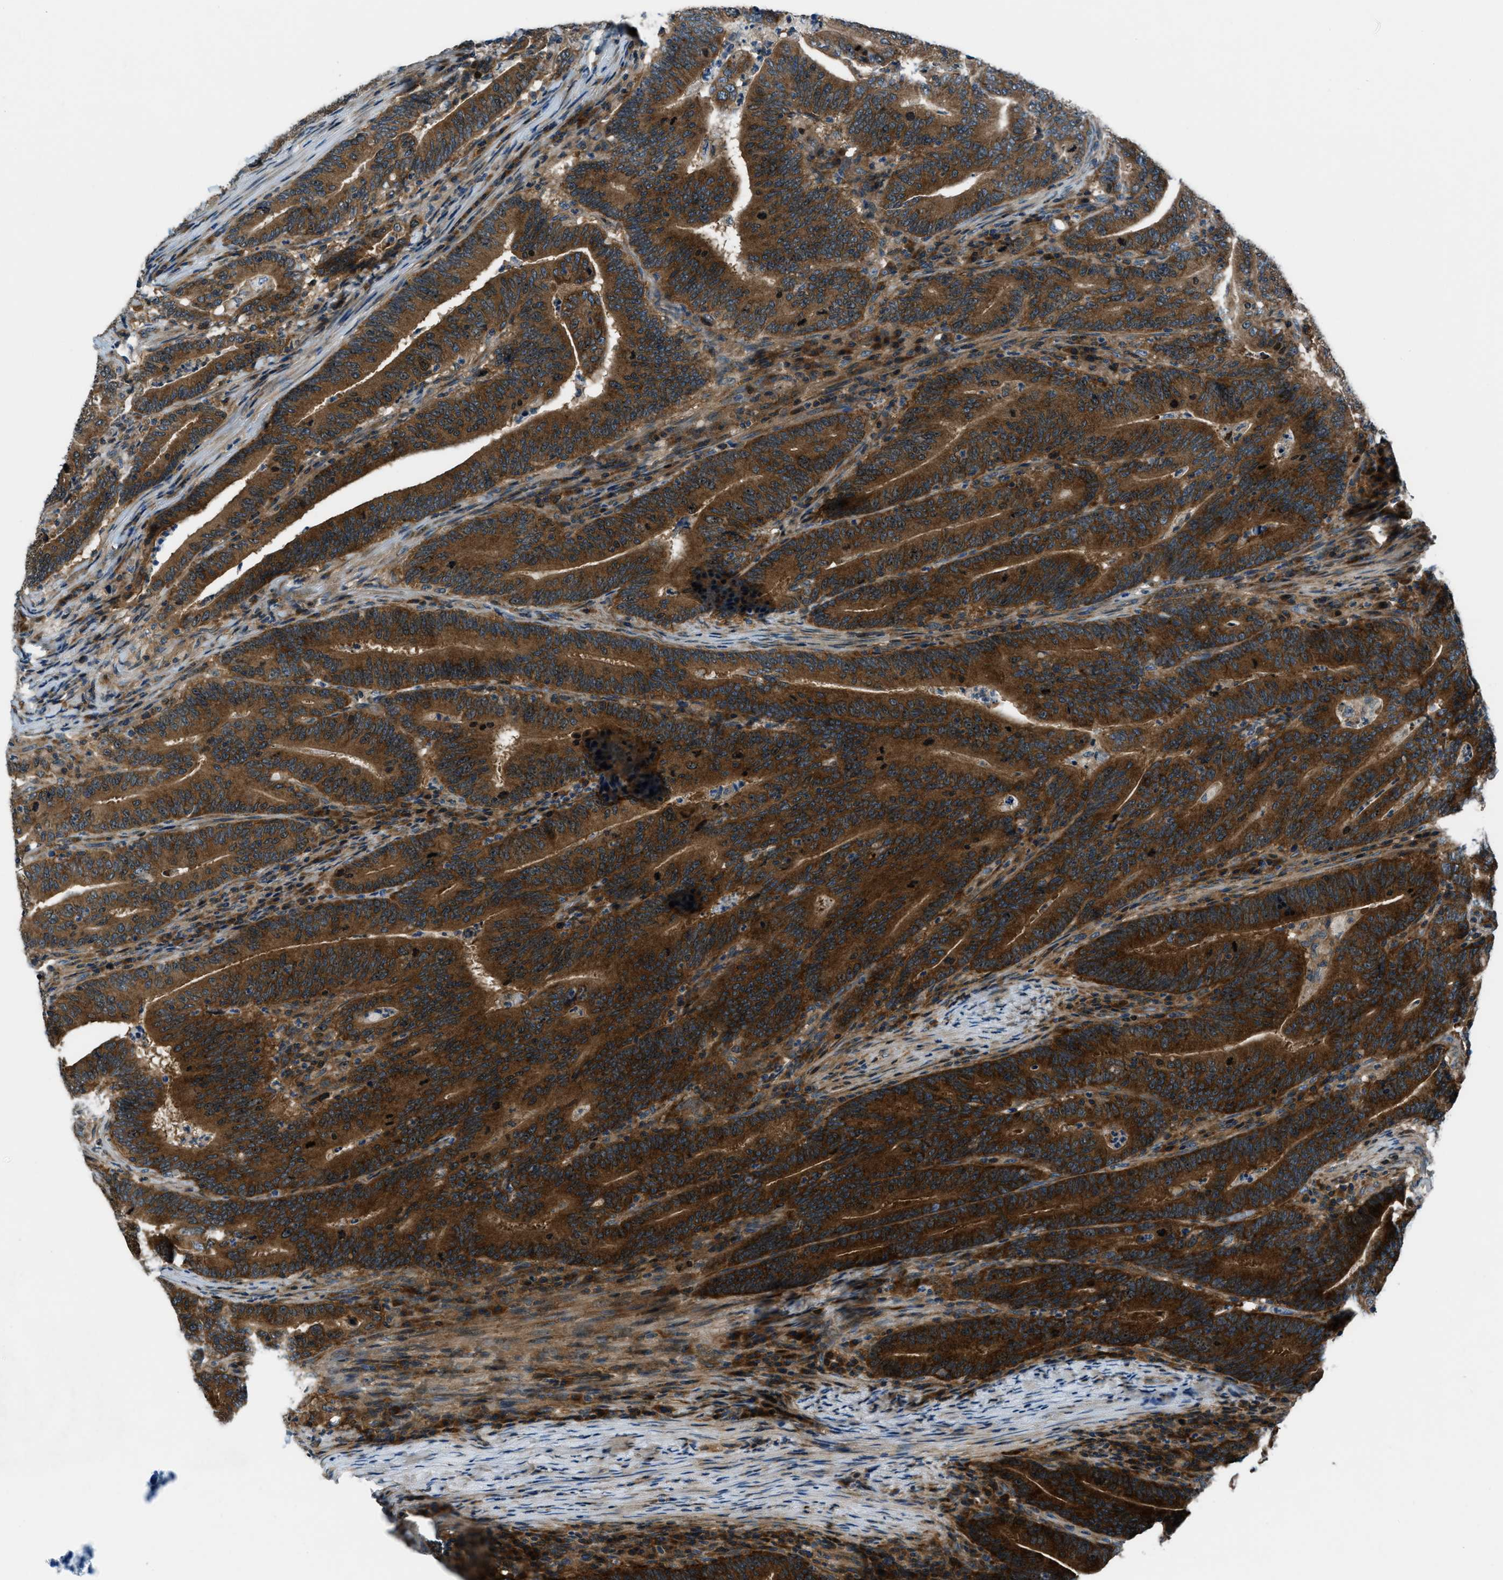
{"staining": {"intensity": "strong", "quantity": ">75%", "location": "cytoplasmic/membranous"}, "tissue": "colorectal cancer", "cell_type": "Tumor cells", "image_type": "cancer", "snomed": [{"axis": "morphology", "description": "Adenocarcinoma, NOS"}, {"axis": "topography", "description": "Colon"}], "caption": "Human adenocarcinoma (colorectal) stained with a protein marker shows strong staining in tumor cells.", "gene": "ARFGAP2", "patient": {"sex": "female", "age": 66}}